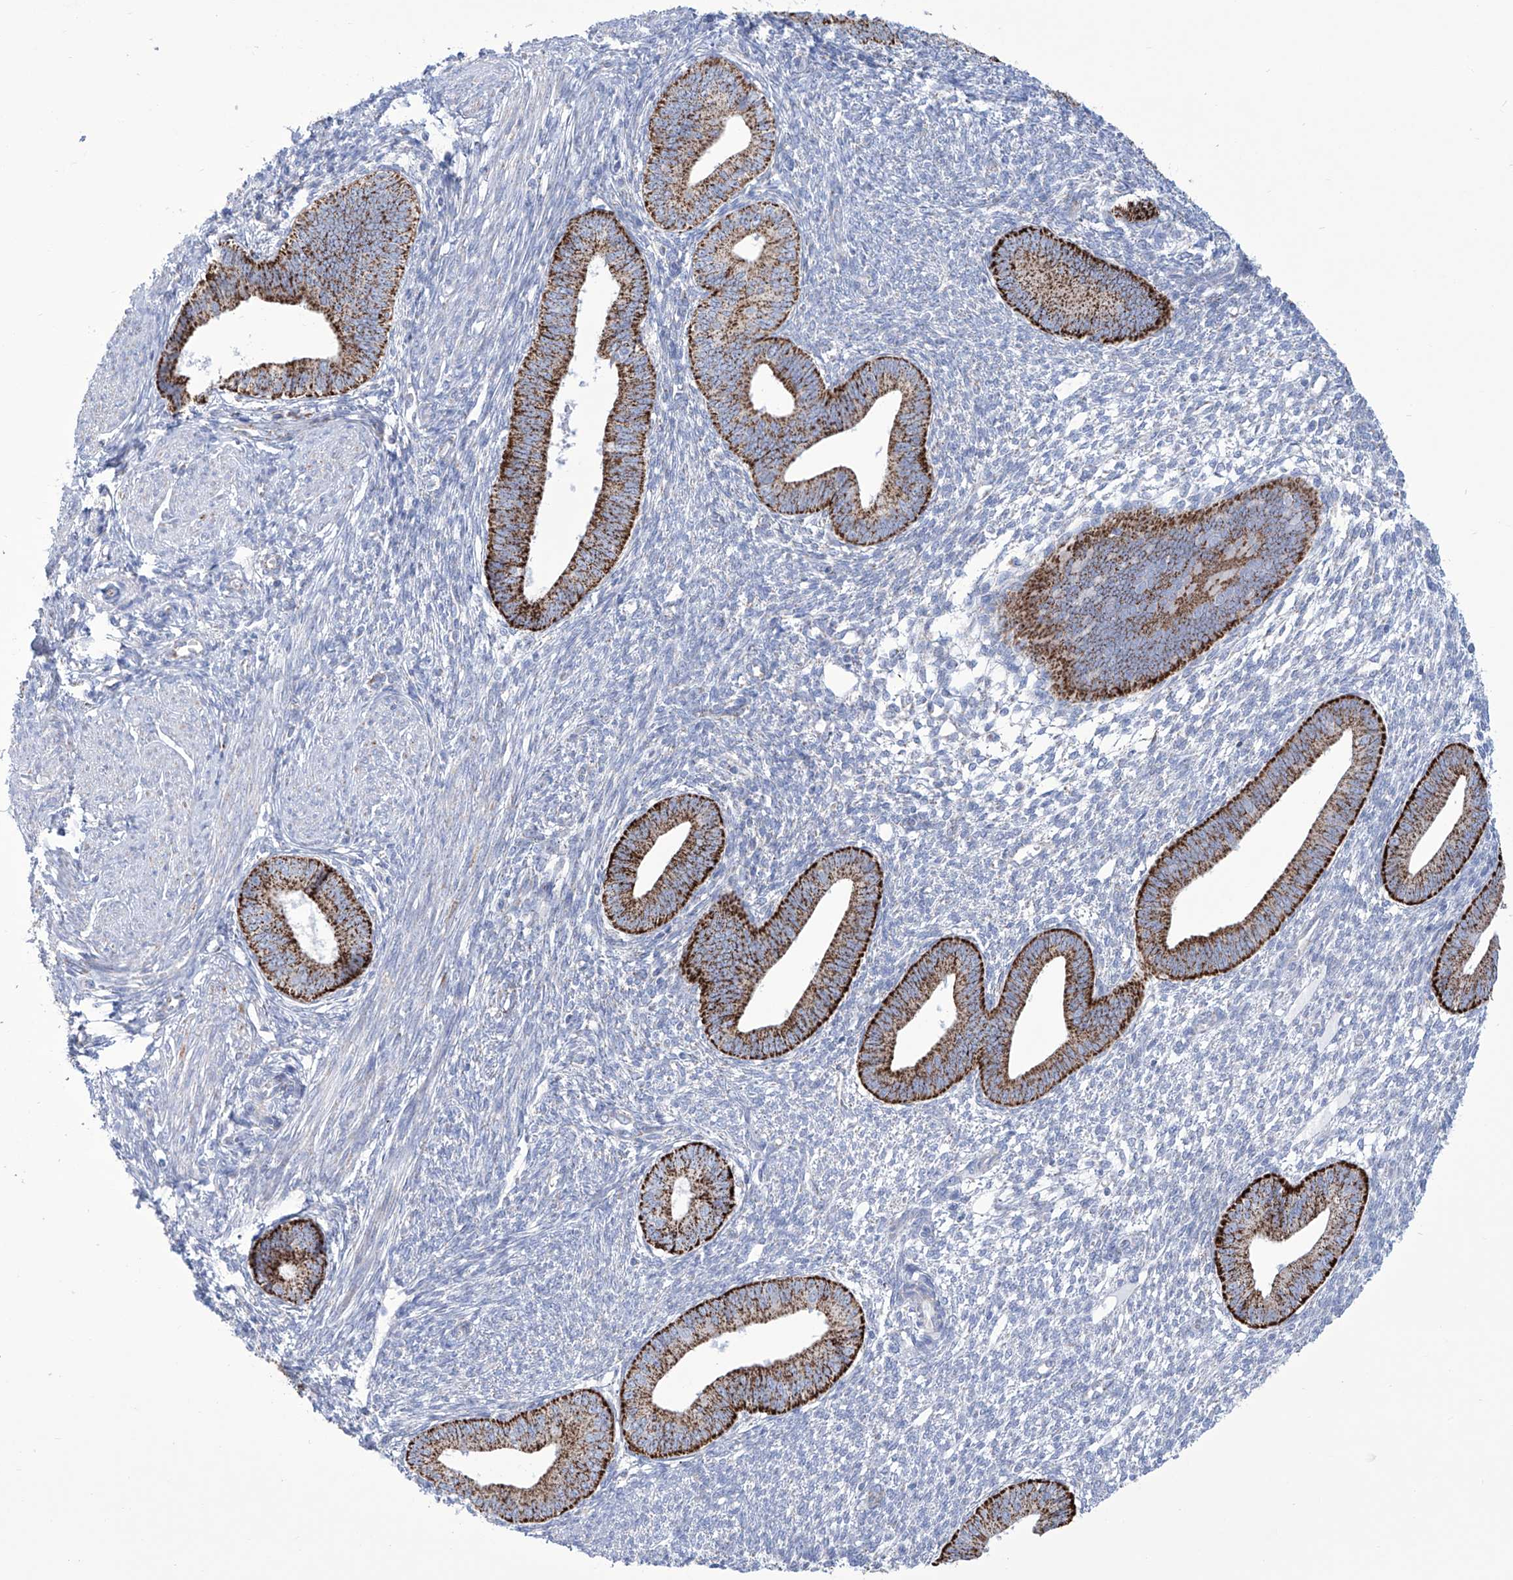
{"staining": {"intensity": "negative", "quantity": "none", "location": "none"}, "tissue": "endometrium", "cell_type": "Cells in endometrial stroma", "image_type": "normal", "snomed": [{"axis": "morphology", "description": "Normal tissue, NOS"}, {"axis": "topography", "description": "Endometrium"}], "caption": "Protein analysis of normal endometrium reveals no significant positivity in cells in endometrial stroma. Brightfield microscopy of IHC stained with DAB (brown) and hematoxylin (blue), captured at high magnification.", "gene": "ALDH6A1", "patient": {"sex": "female", "age": 46}}